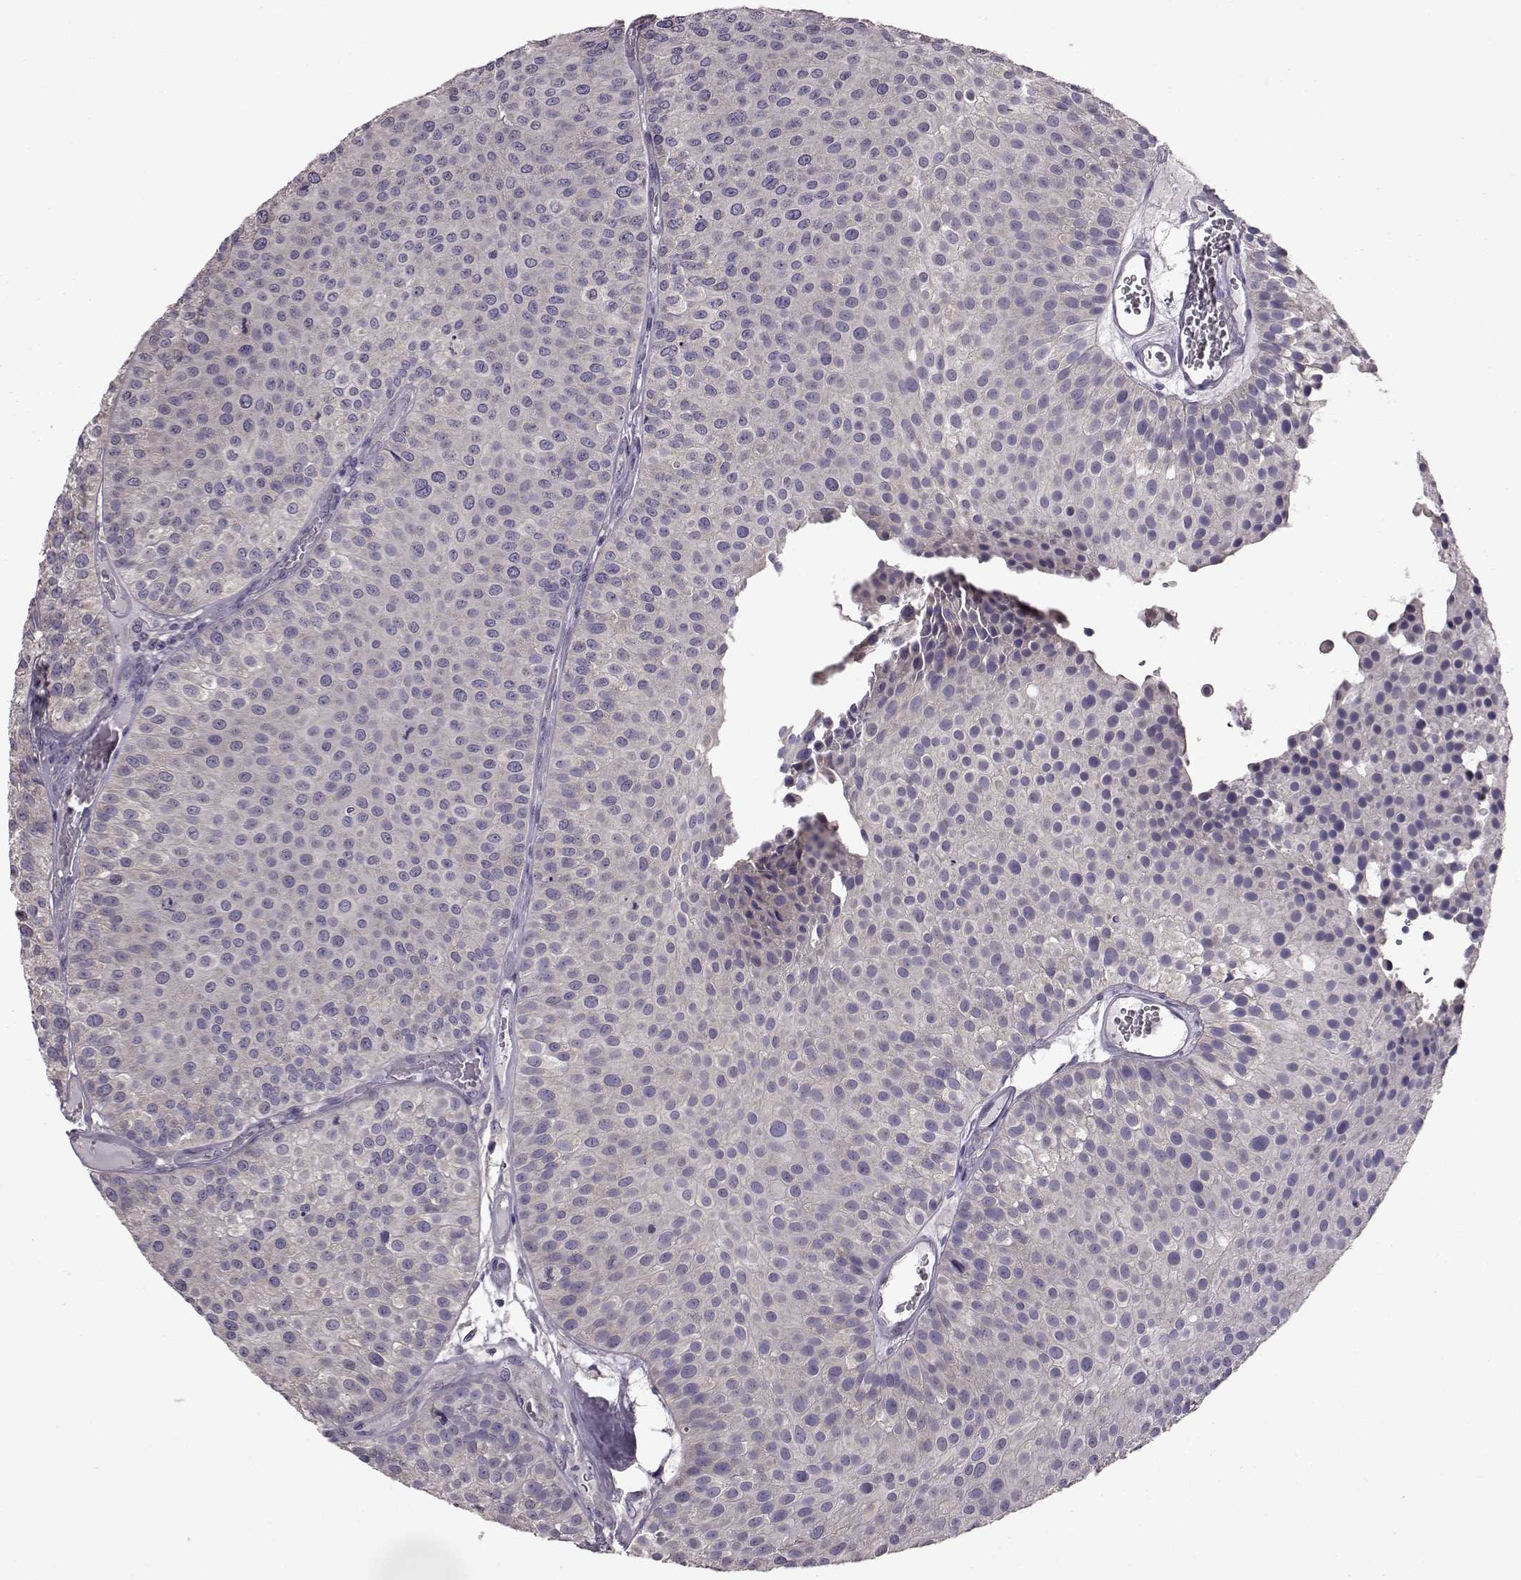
{"staining": {"intensity": "negative", "quantity": "none", "location": "none"}, "tissue": "urothelial cancer", "cell_type": "Tumor cells", "image_type": "cancer", "snomed": [{"axis": "morphology", "description": "Urothelial carcinoma, Low grade"}, {"axis": "topography", "description": "Urinary bladder"}], "caption": "DAB (3,3'-diaminobenzidine) immunohistochemical staining of low-grade urothelial carcinoma reveals no significant expression in tumor cells.", "gene": "ADGRG2", "patient": {"sex": "female", "age": 87}}